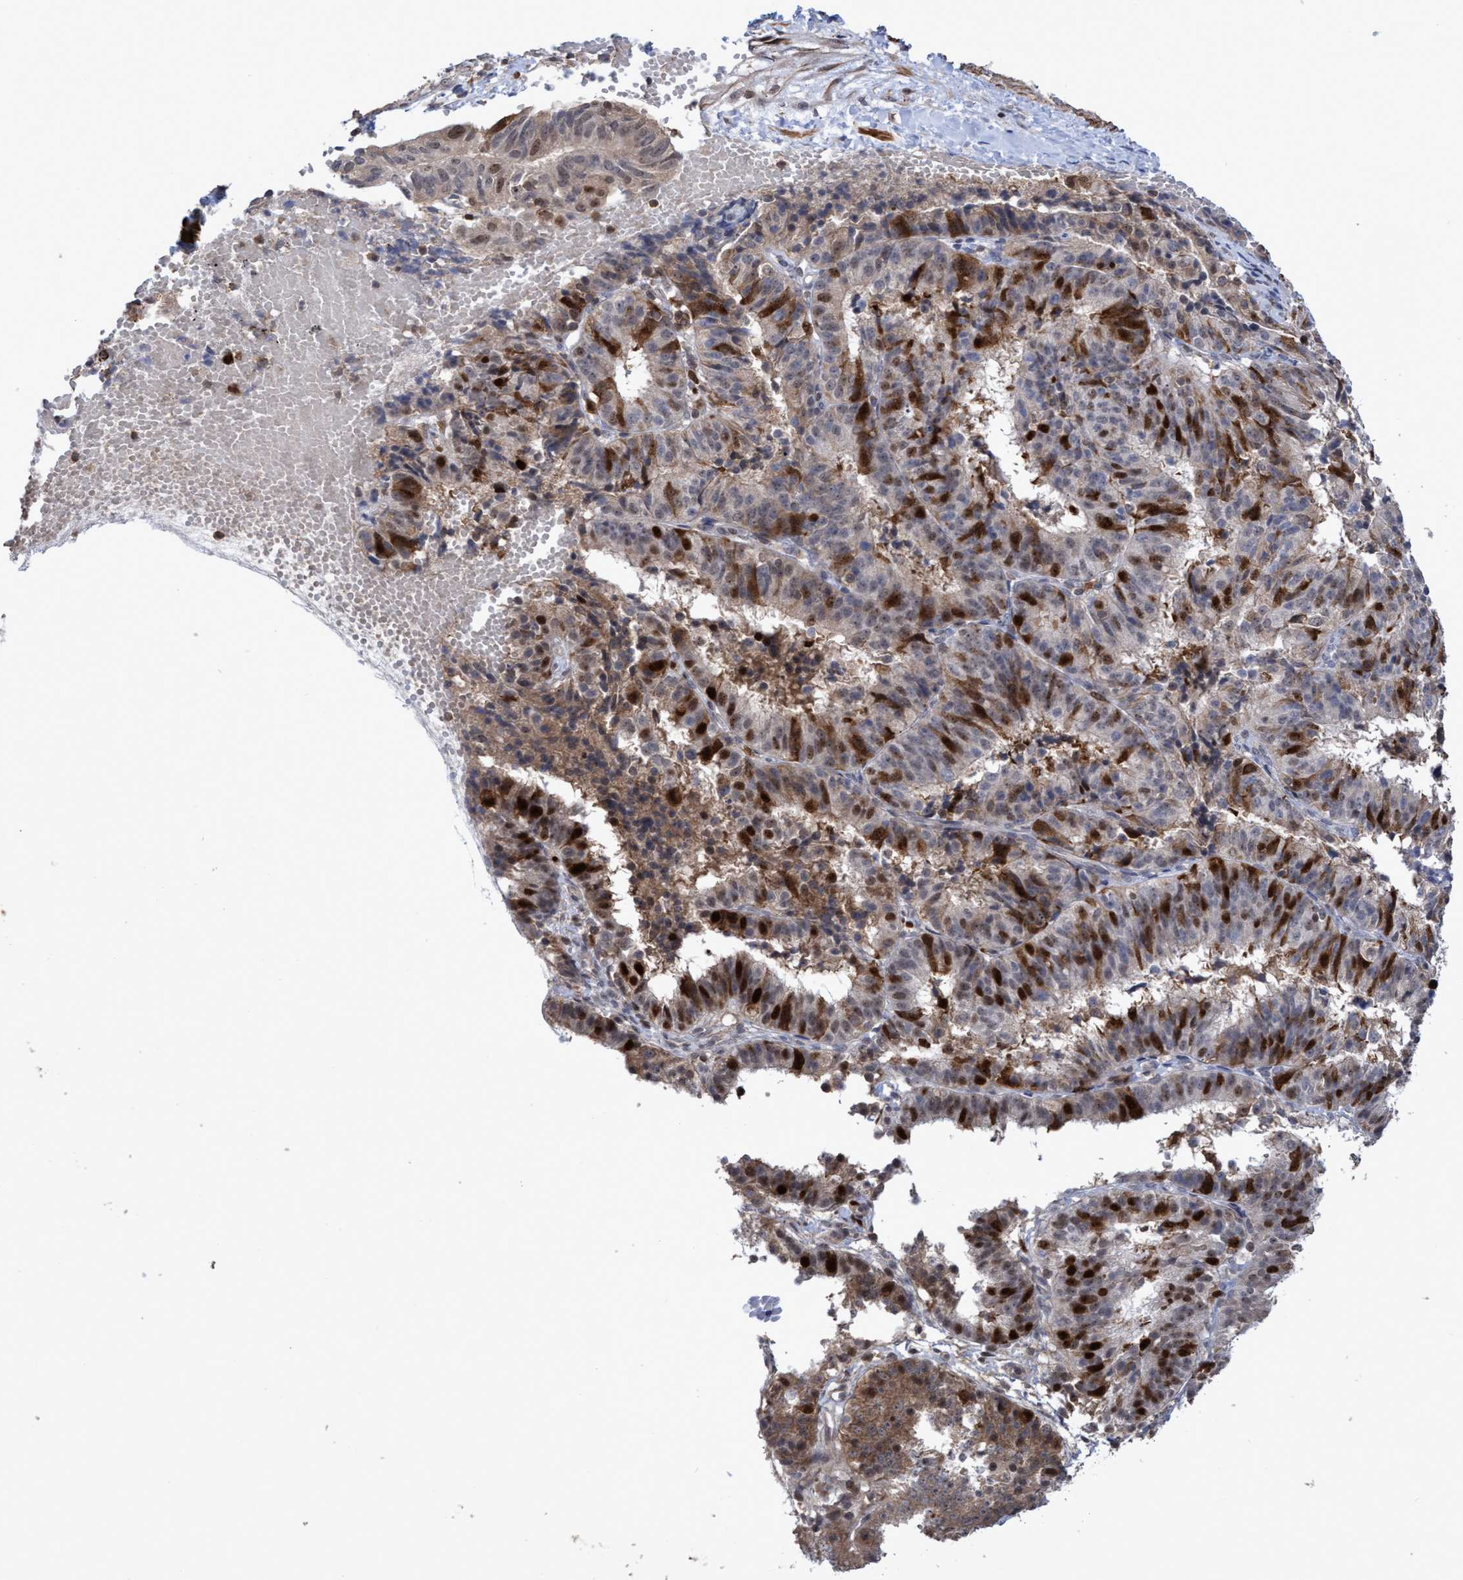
{"staining": {"intensity": "strong", "quantity": "25%-75%", "location": "cytoplasmic/membranous,nuclear"}, "tissue": "endometrial cancer", "cell_type": "Tumor cells", "image_type": "cancer", "snomed": [{"axis": "morphology", "description": "Adenocarcinoma, NOS"}, {"axis": "topography", "description": "Endometrium"}], "caption": "Protein expression analysis of endometrial cancer reveals strong cytoplasmic/membranous and nuclear staining in about 25%-75% of tumor cells. Nuclei are stained in blue.", "gene": "SLBP", "patient": {"sex": "female", "age": 51}}